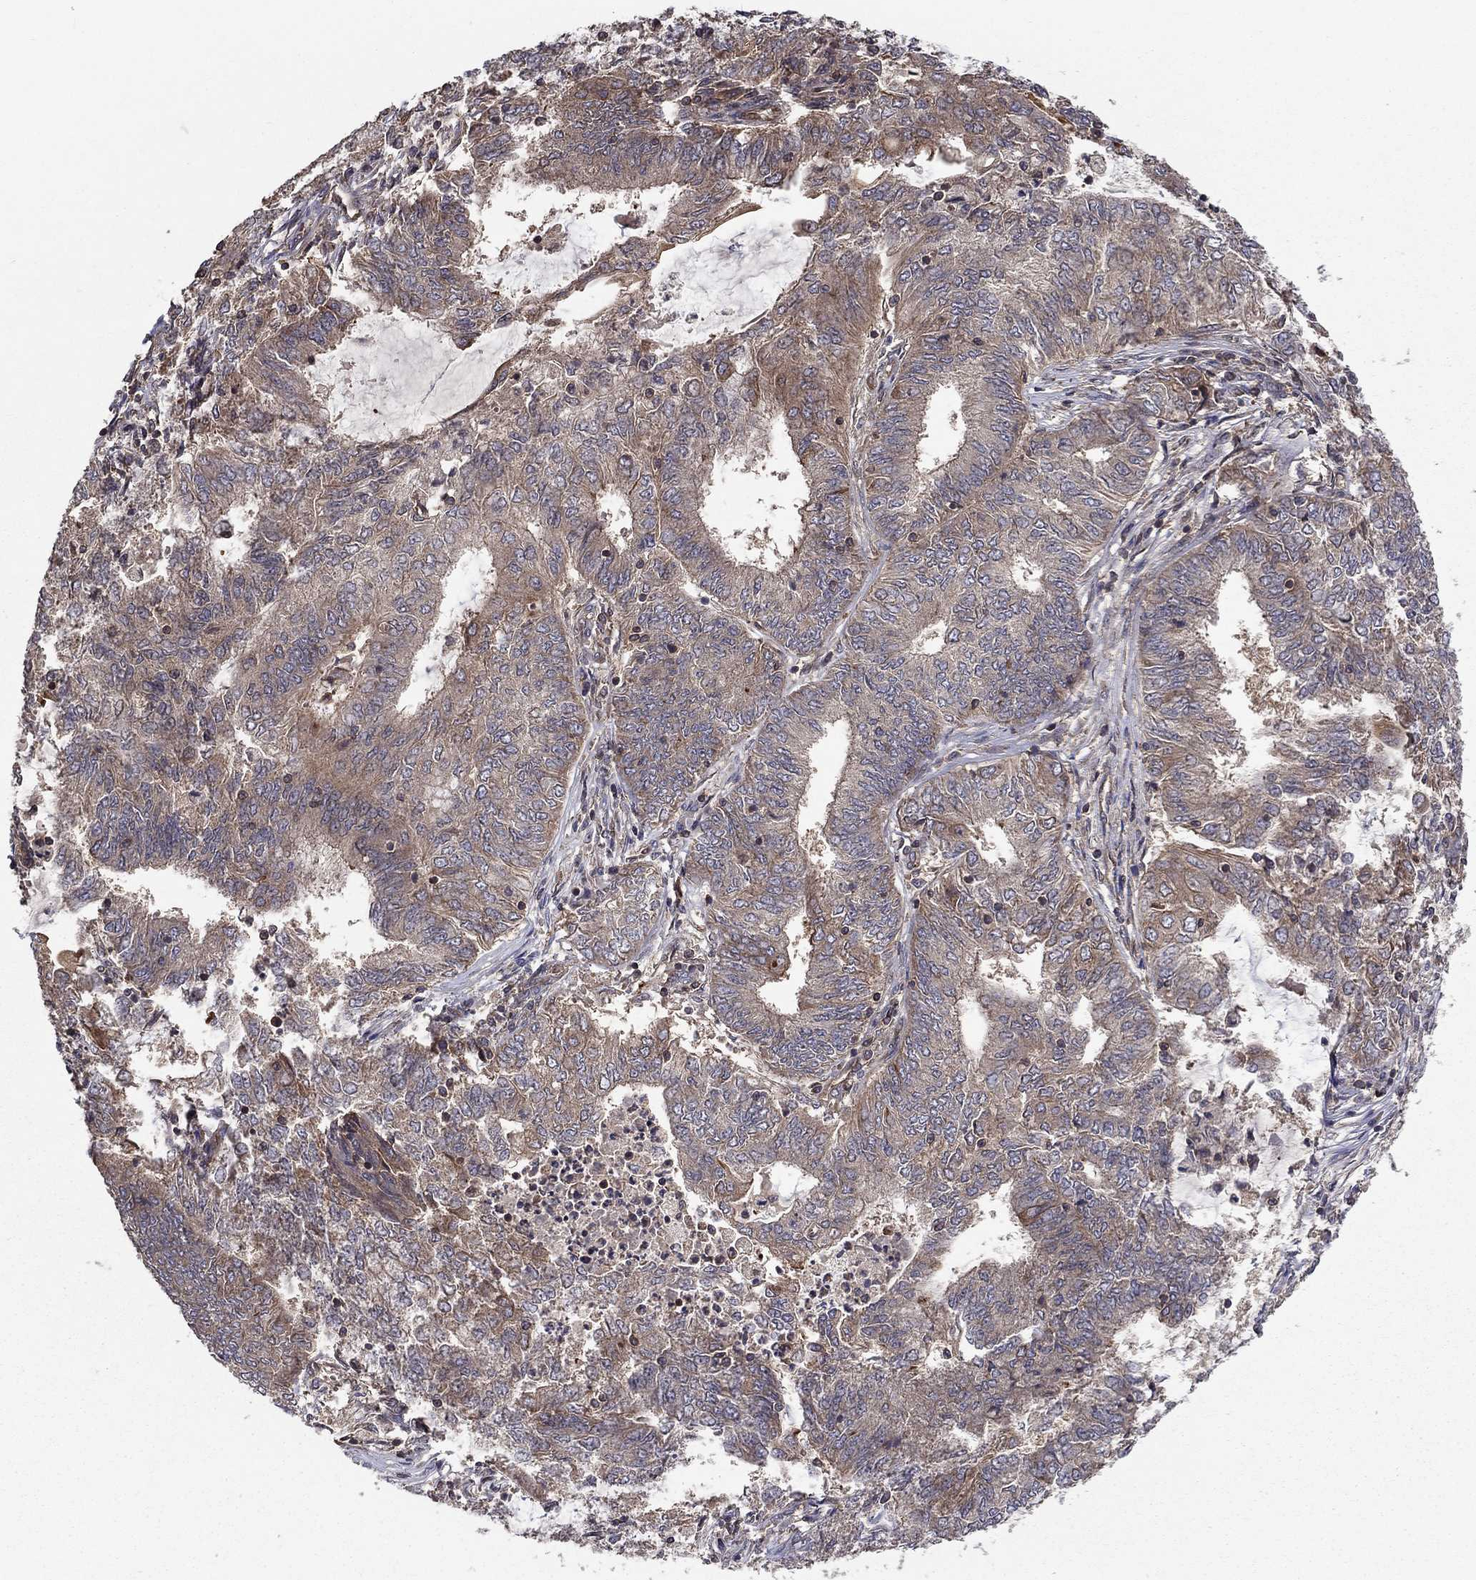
{"staining": {"intensity": "weak", "quantity": "25%-75%", "location": "cytoplasmic/membranous"}, "tissue": "endometrial cancer", "cell_type": "Tumor cells", "image_type": "cancer", "snomed": [{"axis": "morphology", "description": "Adenocarcinoma, NOS"}, {"axis": "topography", "description": "Endometrium"}], "caption": "An immunohistochemistry micrograph of tumor tissue is shown. Protein staining in brown highlights weak cytoplasmic/membranous positivity in endometrial cancer within tumor cells. Immunohistochemistry (ihc) stains the protein in brown and the nuclei are stained blue.", "gene": "BMERB1", "patient": {"sex": "female", "age": 62}}